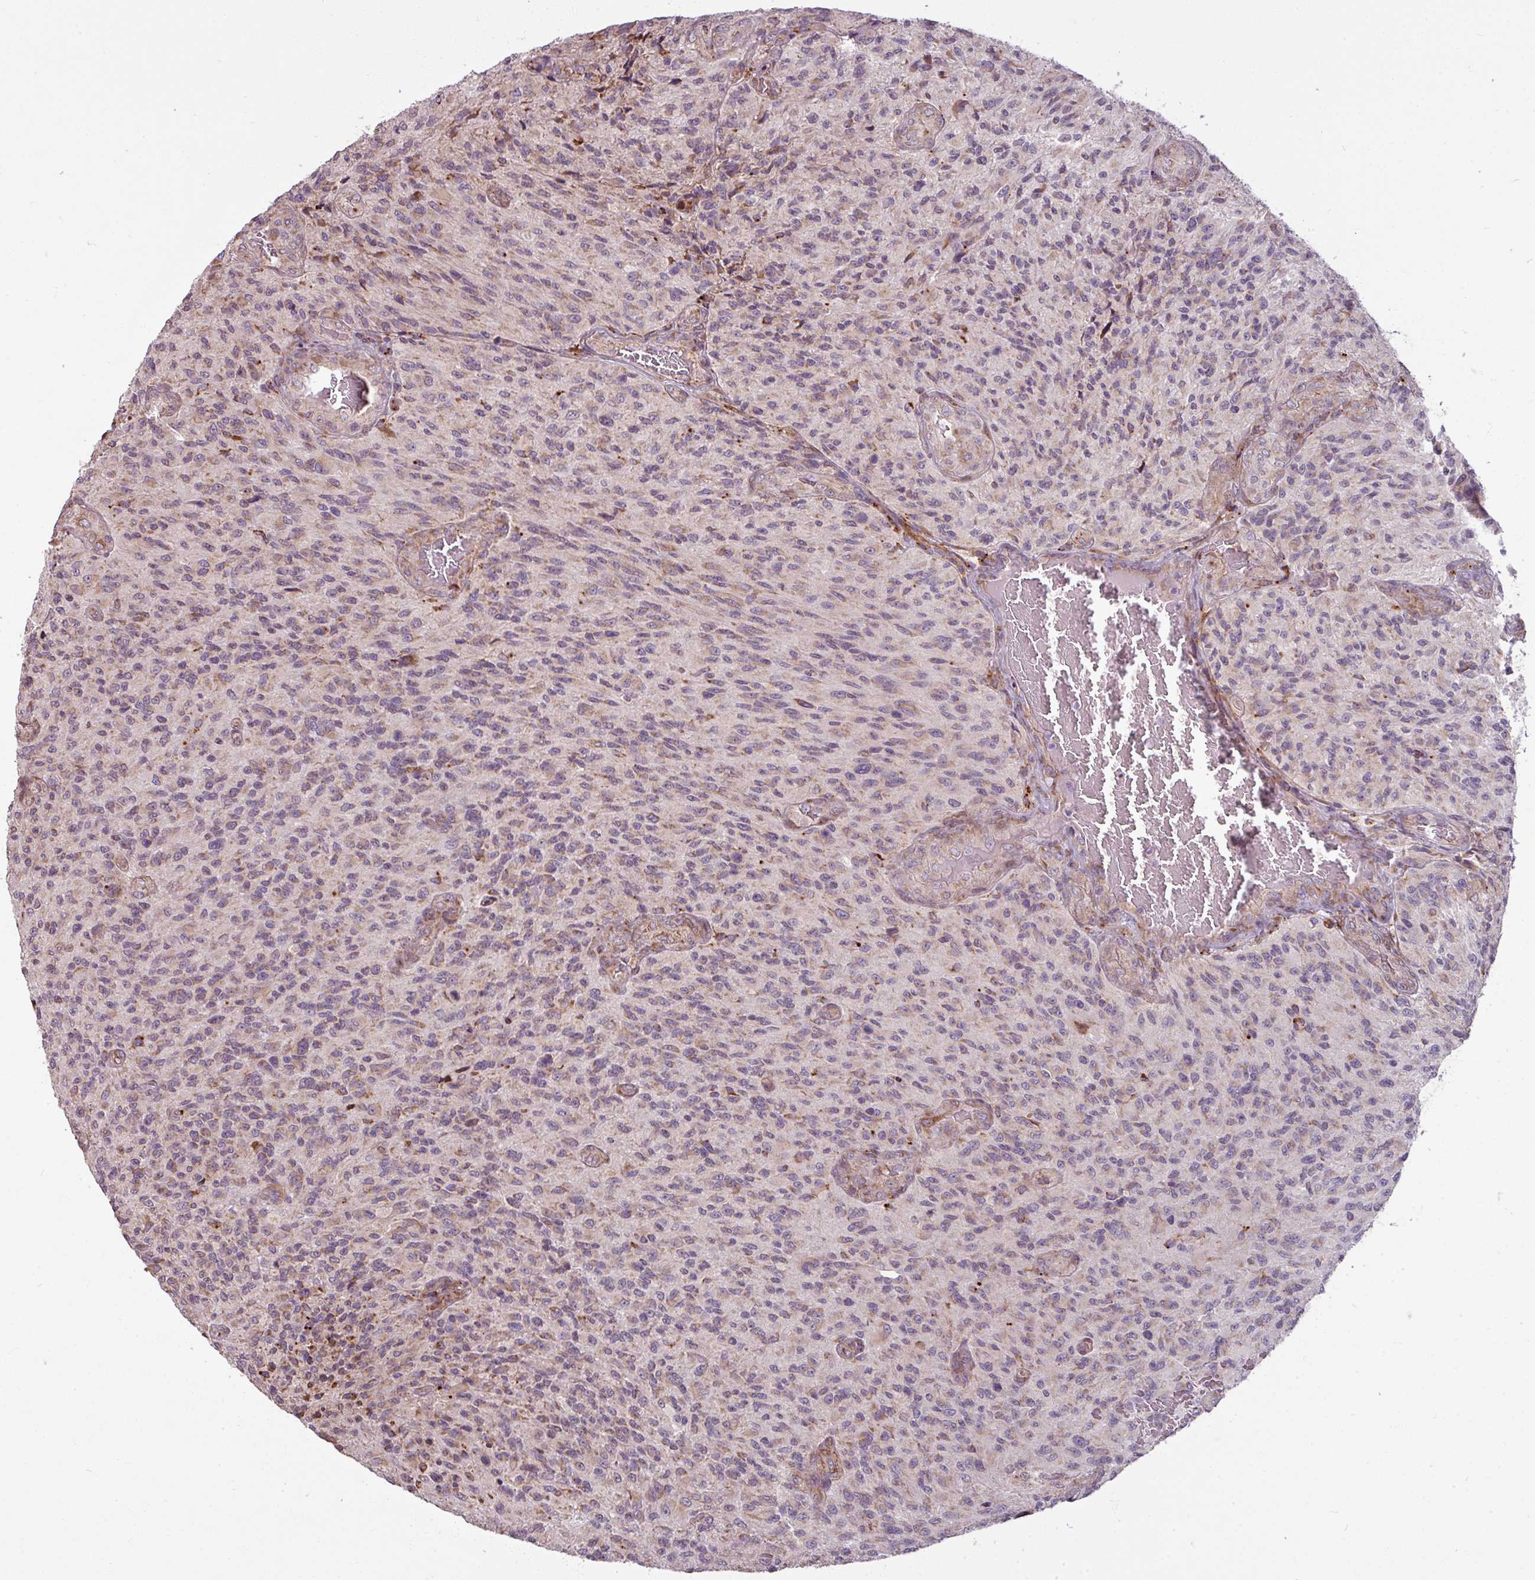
{"staining": {"intensity": "weak", "quantity": "<25%", "location": "cytoplasmic/membranous"}, "tissue": "glioma", "cell_type": "Tumor cells", "image_type": "cancer", "snomed": [{"axis": "morphology", "description": "Normal tissue, NOS"}, {"axis": "morphology", "description": "Glioma, malignant, High grade"}, {"axis": "topography", "description": "Cerebral cortex"}], "caption": "This is a image of immunohistochemistry (IHC) staining of glioma, which shows no staining in tumor cells. (DAB (3,3'-diaminobenzidine) immunohistochemistry, high magnification).", "gene": "MAGT1", "patient": {"sex": "male", "age": 56}}